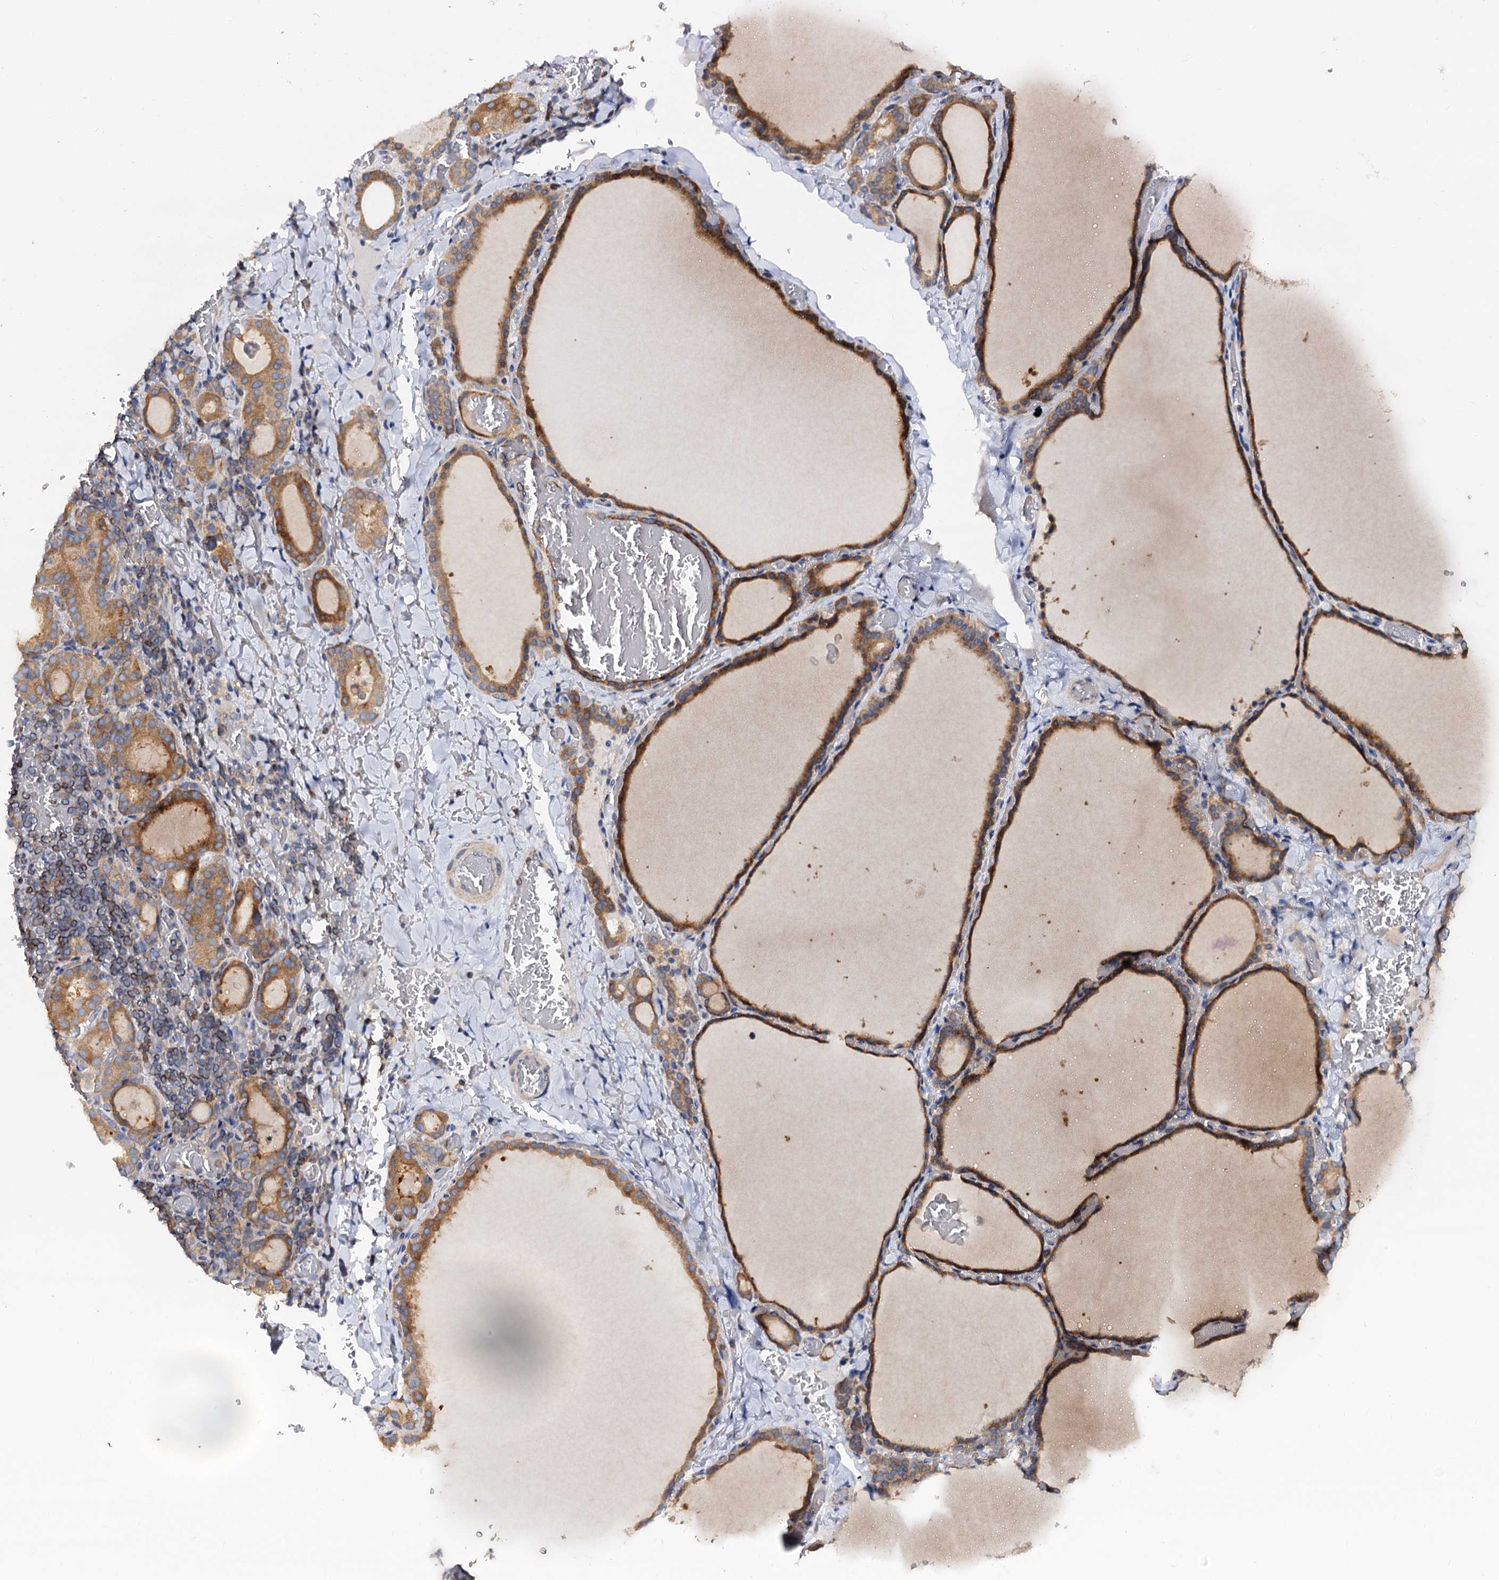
{"staining": {"intensity": "strong", "quantity": ">75%", "location": "cytoplasmic/membranous"}, "tissue": "thyroid gland", "cell_type": "Glandular cells", "image_type": "normal", "snomed": [{"axis": "morphology", "description": "Normal tissue, NOS"}, {"axis": "topography", "description": "Thyroid gland"}], "caption": "Strong cytoplasmic/membranous staining for a protein is seen in approximately >75% of glandular cells of normal thyroid gland using IHC.", "gene": "ANKRD13A", "patient": {"sex": "female", "age": 39}}